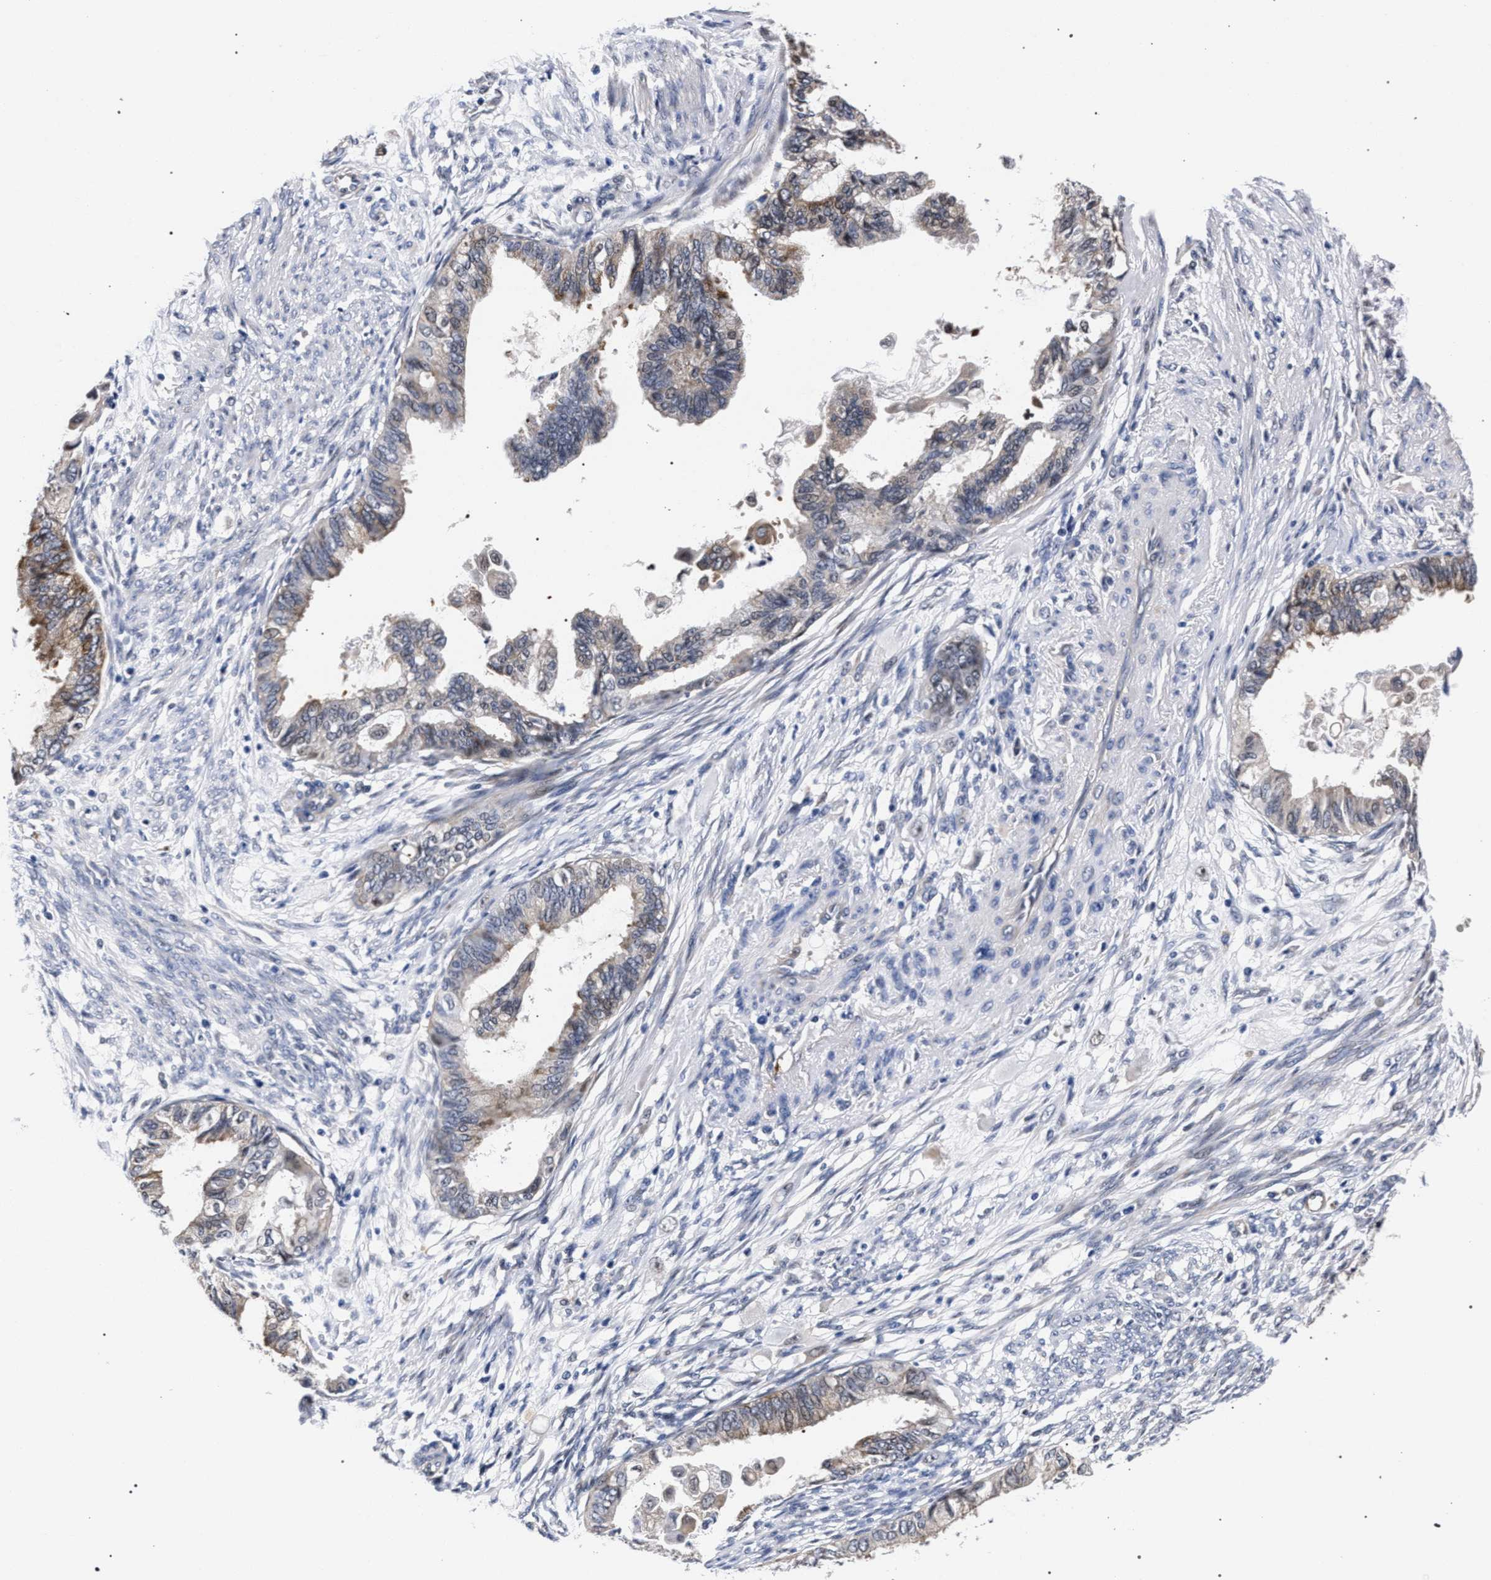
{"staining": {"intensity": "weak", "quantity": "<25%", "location": "cytoplasmic/membranous"}, "tissue": "cervical cancer", "cell_type": "Tumor cells", "image_type": "cancer", "snomed": [{"axis": "morphology", "description": "Normal tissue, NOS"}, {"axis": "morphology", "description": "Adenocarcinoma, NOS"}, {"axis": "topography", "description": "Cervix"}, {"axis": "topography", "description": "Endometrium"}], "caption": "DAB (3,3'-diaminobenzidine) immunohistochemical staining of human adenocarcinoma (cervical) shows no significant staining in tumor cells.", "gene": "ZNF462", "patient": {"sex": "female", "age": 86}}